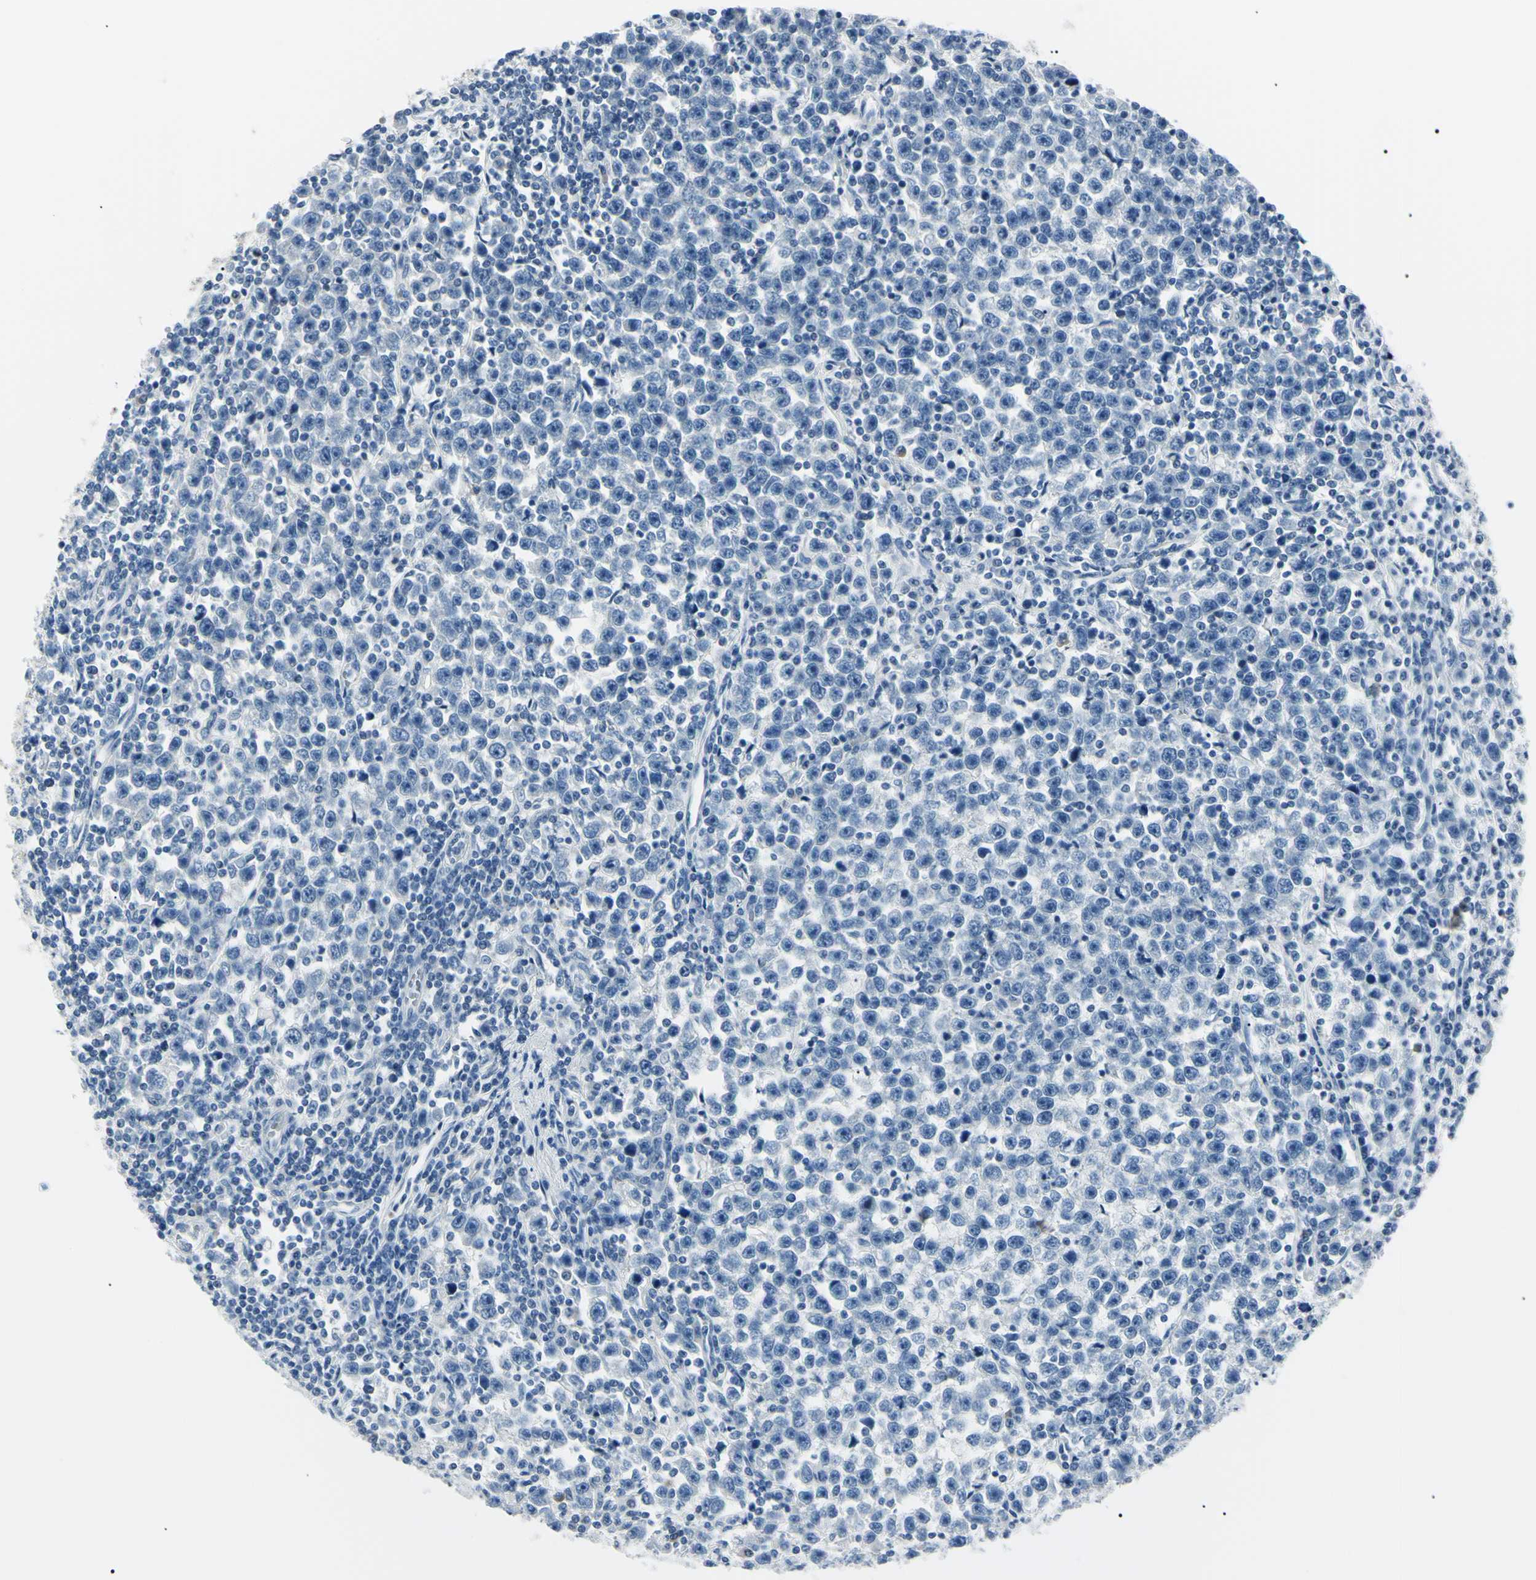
{"staining": {"intensity": "negative", "quantity": "none", "location": "none"}, "tissue": "testis cancer", "cell_type": "Tumor cells", "image_type": "cancer", "snomed": [{"axis": "morphology", "description": "Seminoma, NOS"}, {"axis": "topography", "description": "Testis"}], "caption": "This is an immunohistochemistry histopathology image of human testis seminoma. There is no positivity in tumor cells.", "gene": "CA2", "patient": {"sex": "male", "age": 43}}